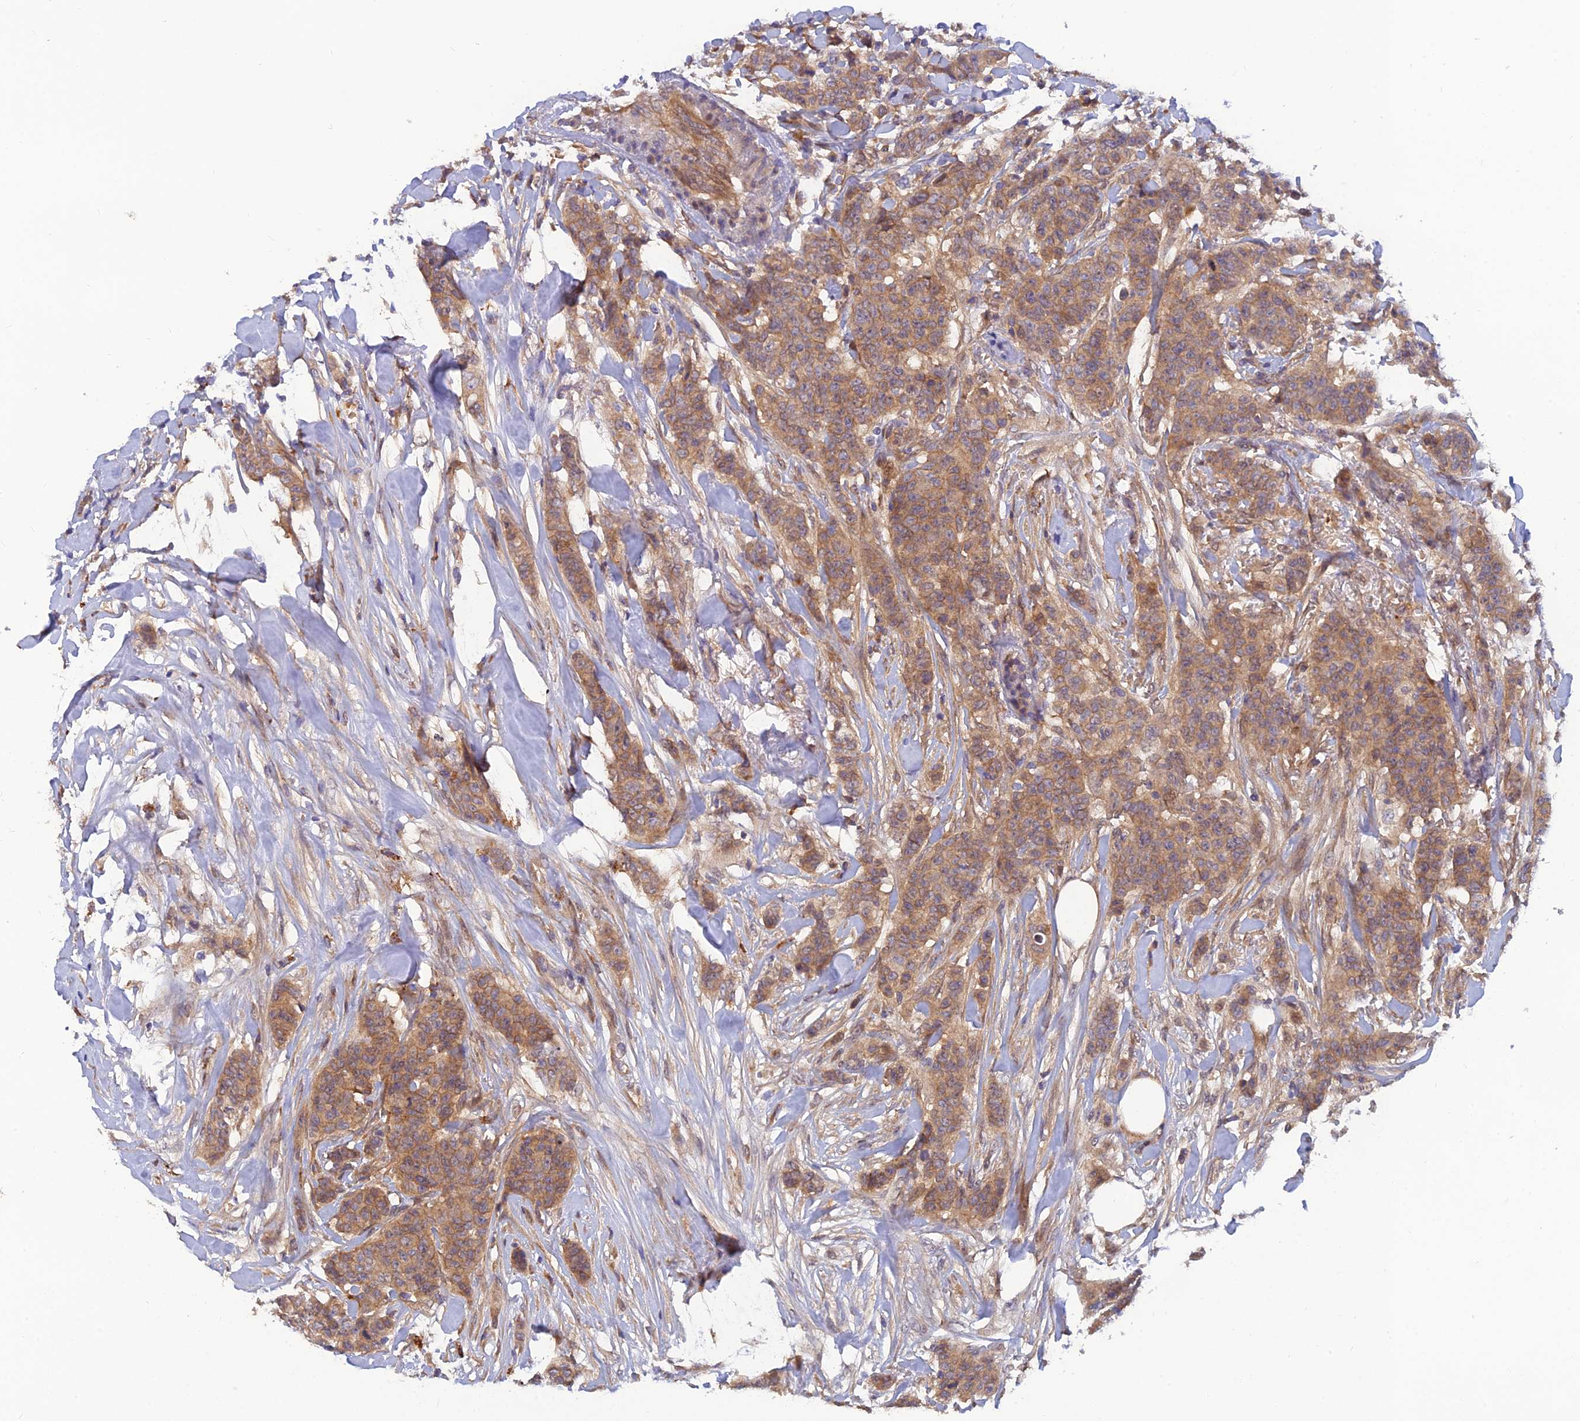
{"staining": {"intensity": "weak", "quantity": ">75%", "location": "cytoplasmic/membranous"}, "tissue": "breast cancer", "cell_type": "Tumor cells", "image_type": "cancer", "snomed": [{"axis": "morphology", "description": "Duct carcinoma"}, {"axis": "topography", "description": "Breast"}], "caption": "A photomicrograph of human breast cancer (invasive ductal carcinoma) stained for a protein shows weak cytoplasmic/membranous brown staining in tumor cells.", "gene": "FAM151B", "patient": {"sex": "female", "age": 40}}